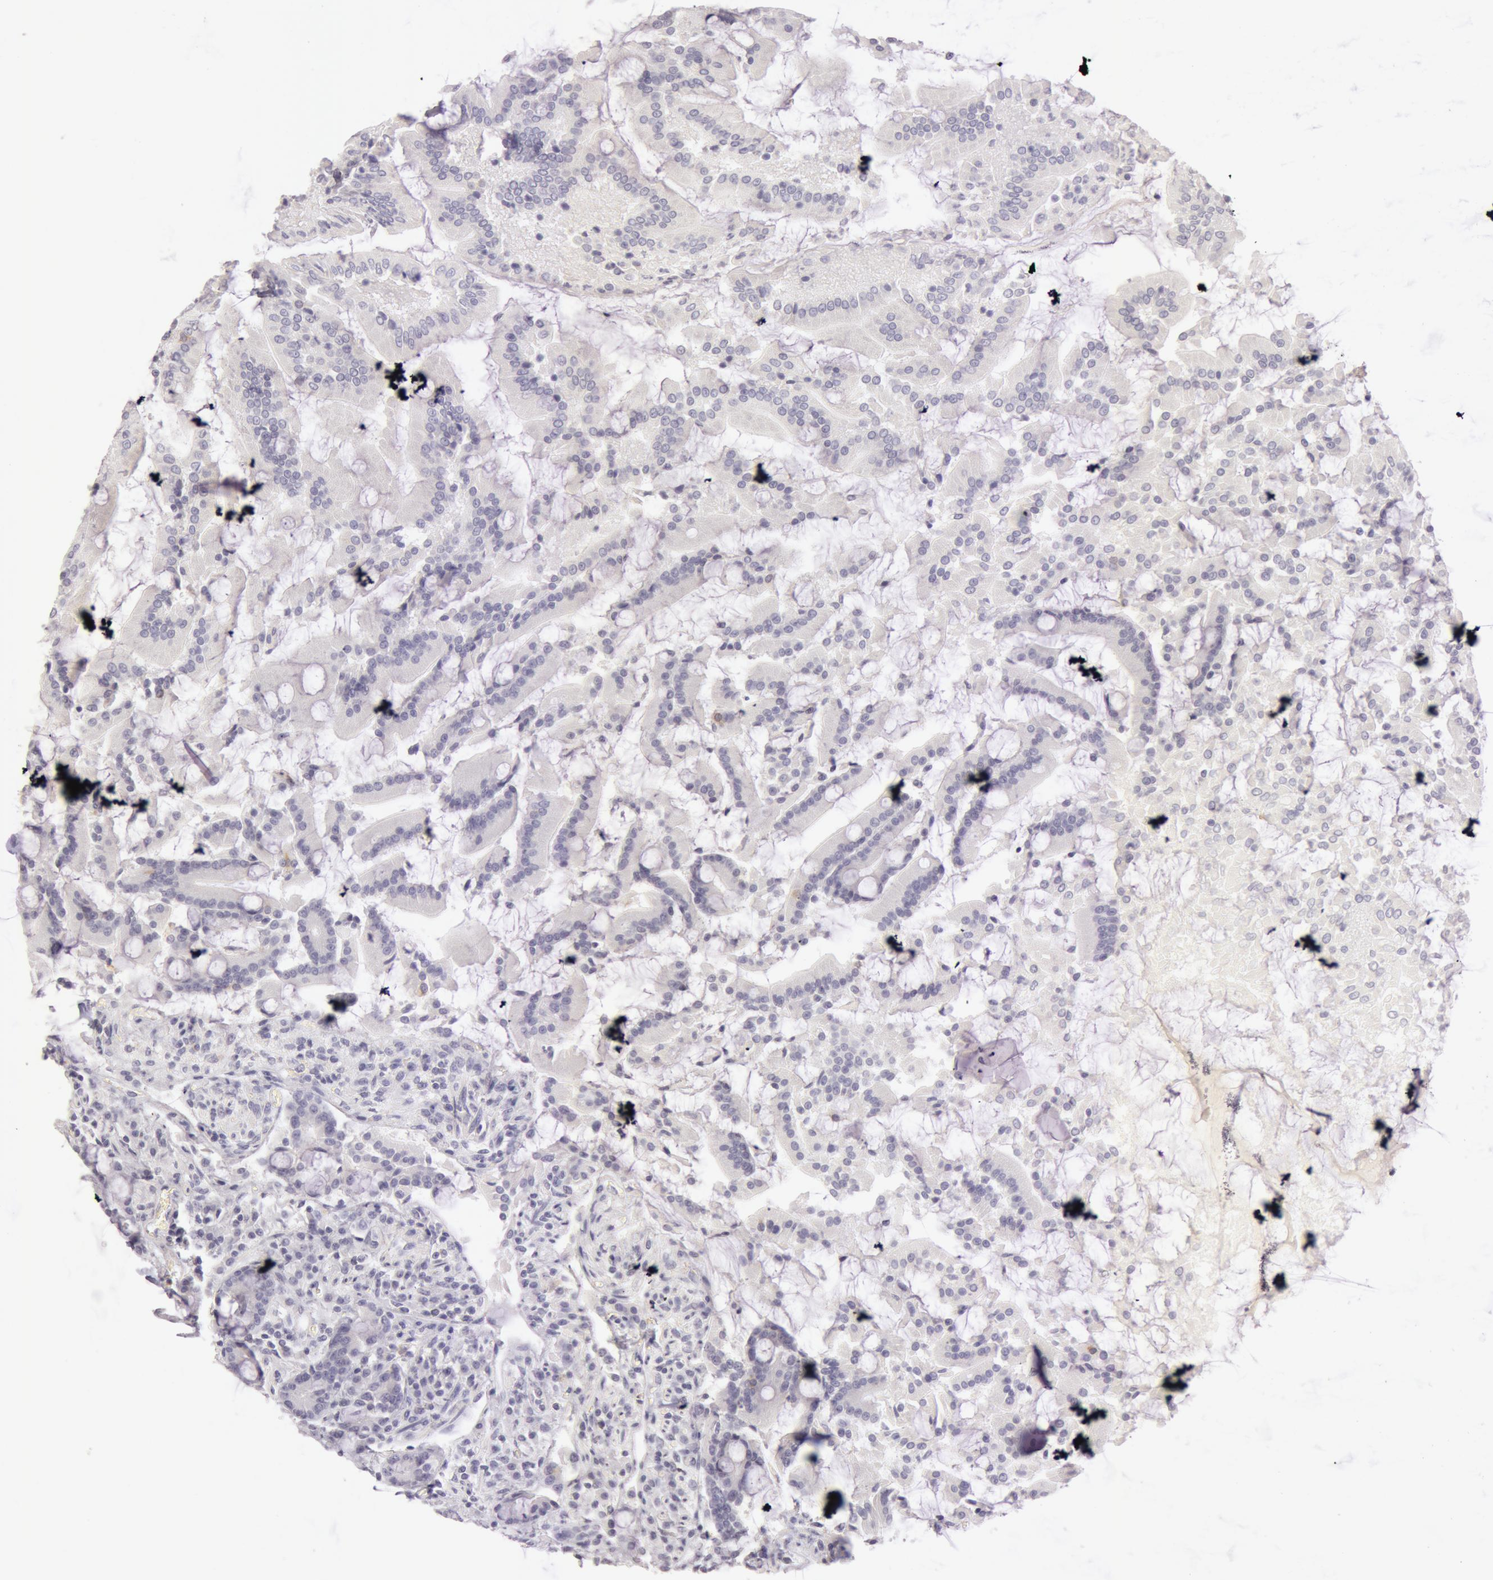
{"staining": {"intensity": "negative", "quantity": "none", "location": "none"}, "tissue": "duodenum", "cell_type": "Glandular cells", "image_type": "normal", "snomed": [{"axis": "morphology", "description": "Normal tissue, NOS"}, {"axis": "topography", "description": "Duodenum"}], "caption": "This image is of benign duodenum stained with IHC to label a protein in brown with the nuclei are counter-stained blue. There is no positivity in glandular cells.", "gene": "RBMY1A1", "patient": {"sex": "female", "age": 64}}